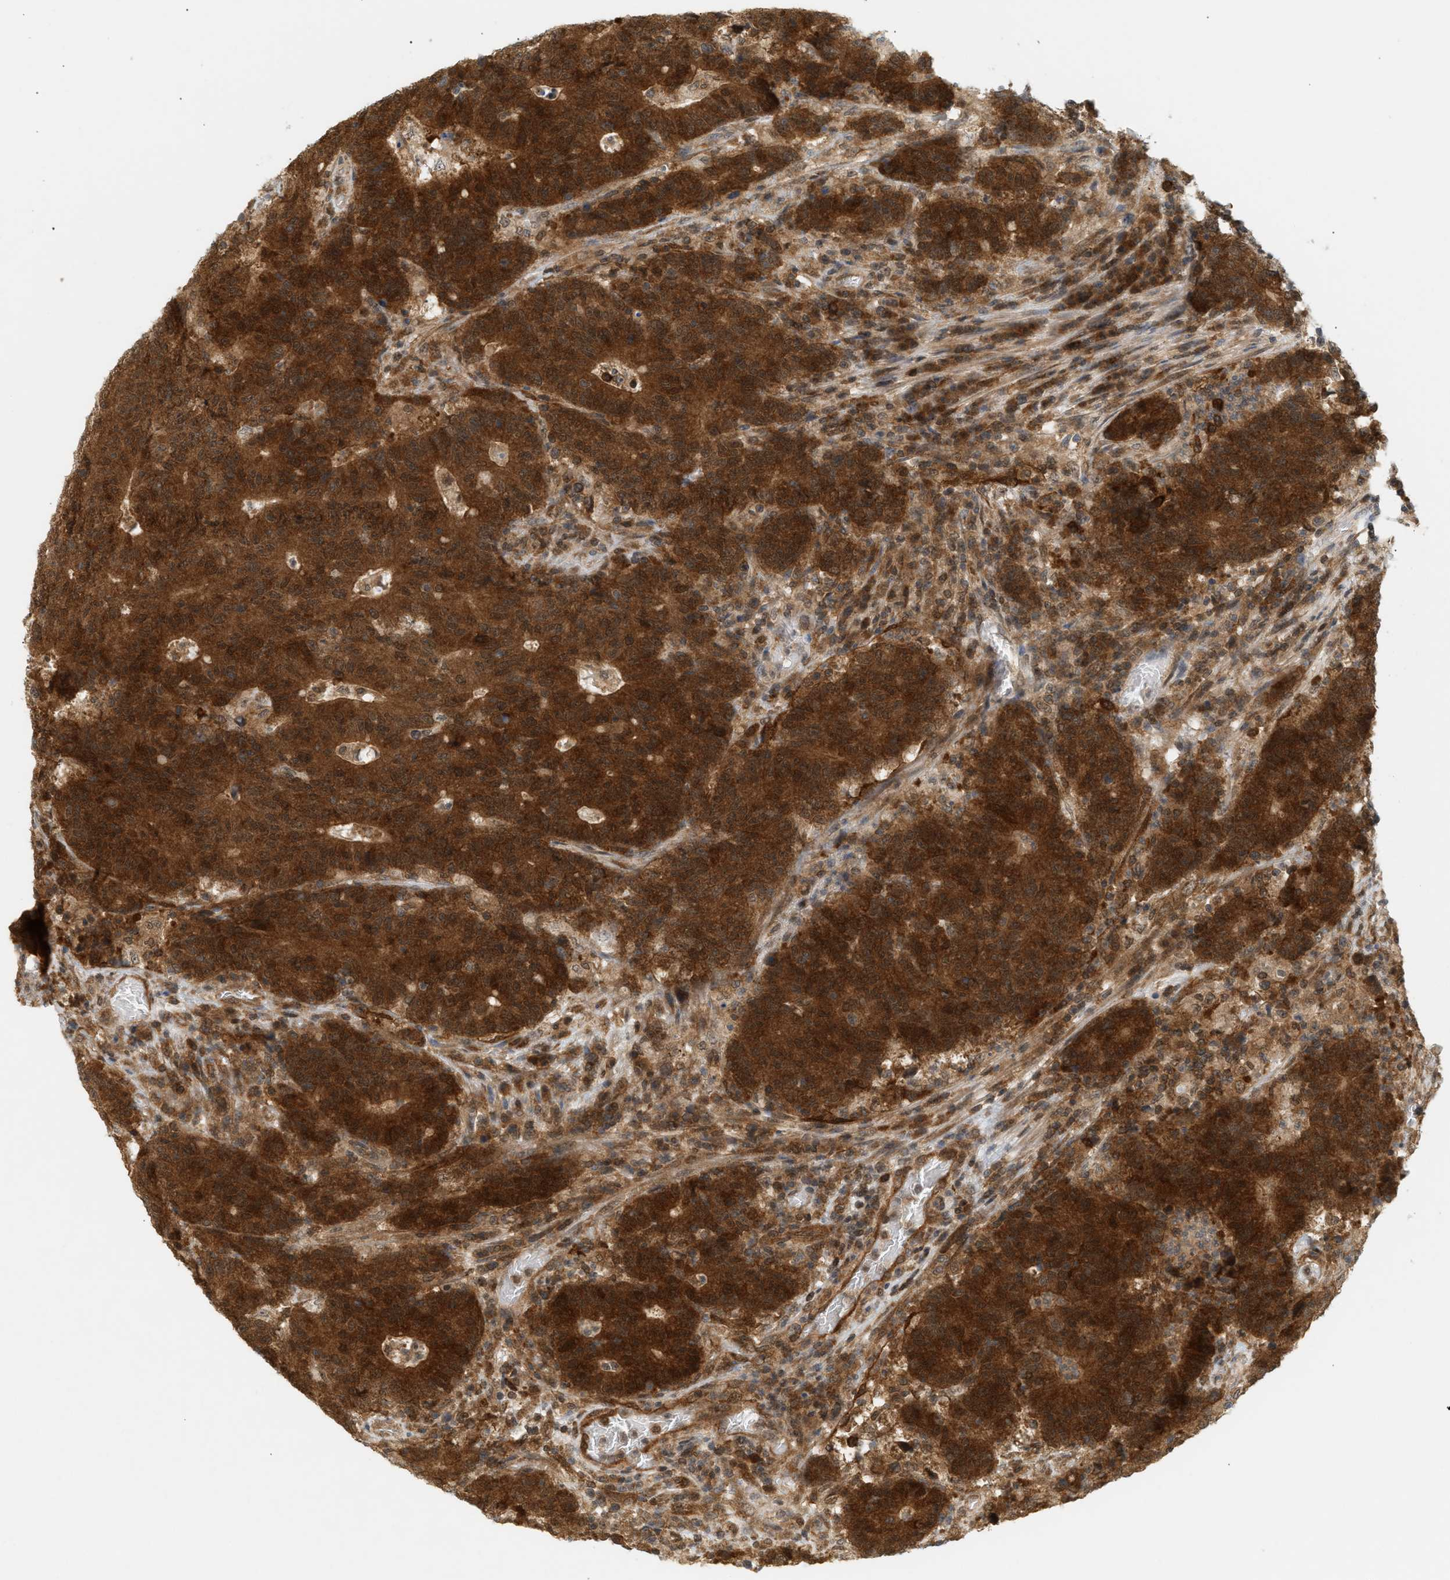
{"staining": {"intensity": "strong", "quantity": ">75%", "location": "cytoplasmic/membranous,nuclear"}, "tissue": "colorectal cancer", "cell_type": "Tumor cells", "image_type": "cancer", "snomed": [{"axis": "morphology", "description": "Normal tissue, NOS"}, {"axis": "morphology", "description": "Adenocarcinoma, NOS"}, {"axis": "topography", "description": "Colon"}], "caption": "Tumor cells show strong cytoplasmic/membranous and nuclear staining in approximately >75% of cells in colorectal cancer.", "gene": "SHC1", "patient": {"sex": "female", "age": 75}}